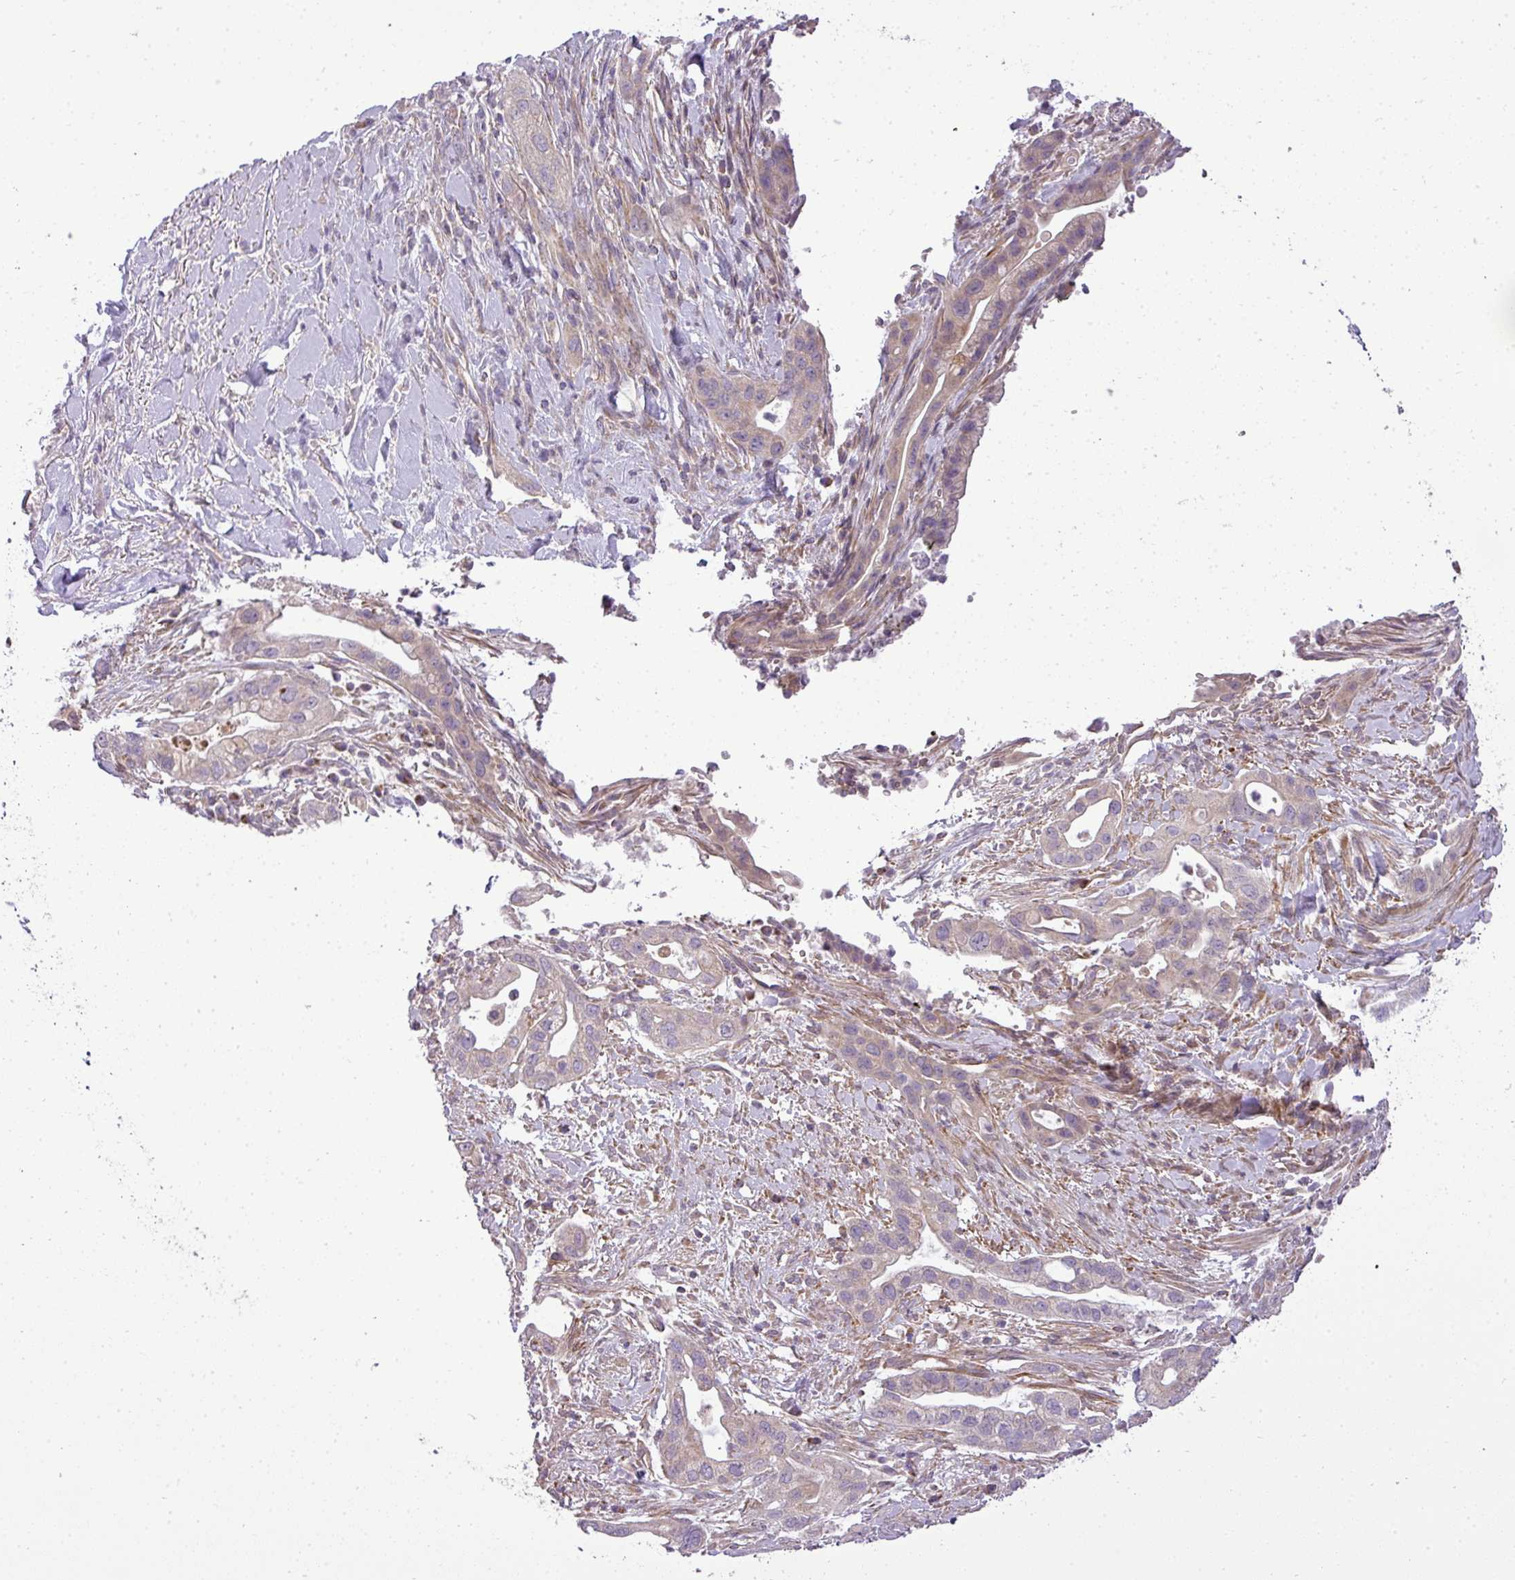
{"staining": {"intensity": "weak", "quantity": "25%-75%", "location": "cytoplasmic/membranous"}, "tissue": "pancreatic cancer", "cell_type": "Tumor cells", "image_type": "cancer", "snomed": [{"axis": "morphology", "description": "Adenocarcinoma, NOS"}, {"axis": "topography", "description": "Pancreas"}], "caption": "IHC of human pancreatic cancer reveals low levels of weak cytoplasmic/membranous positivity in about 25%-75% of tumor cells. Using DAB (brown) and hematoxylin (blue) stains, captured at high magnification using brightfield microscopy.", "gene": "ZDHHC1", "patient": {"sex": "male", "age": 44}}